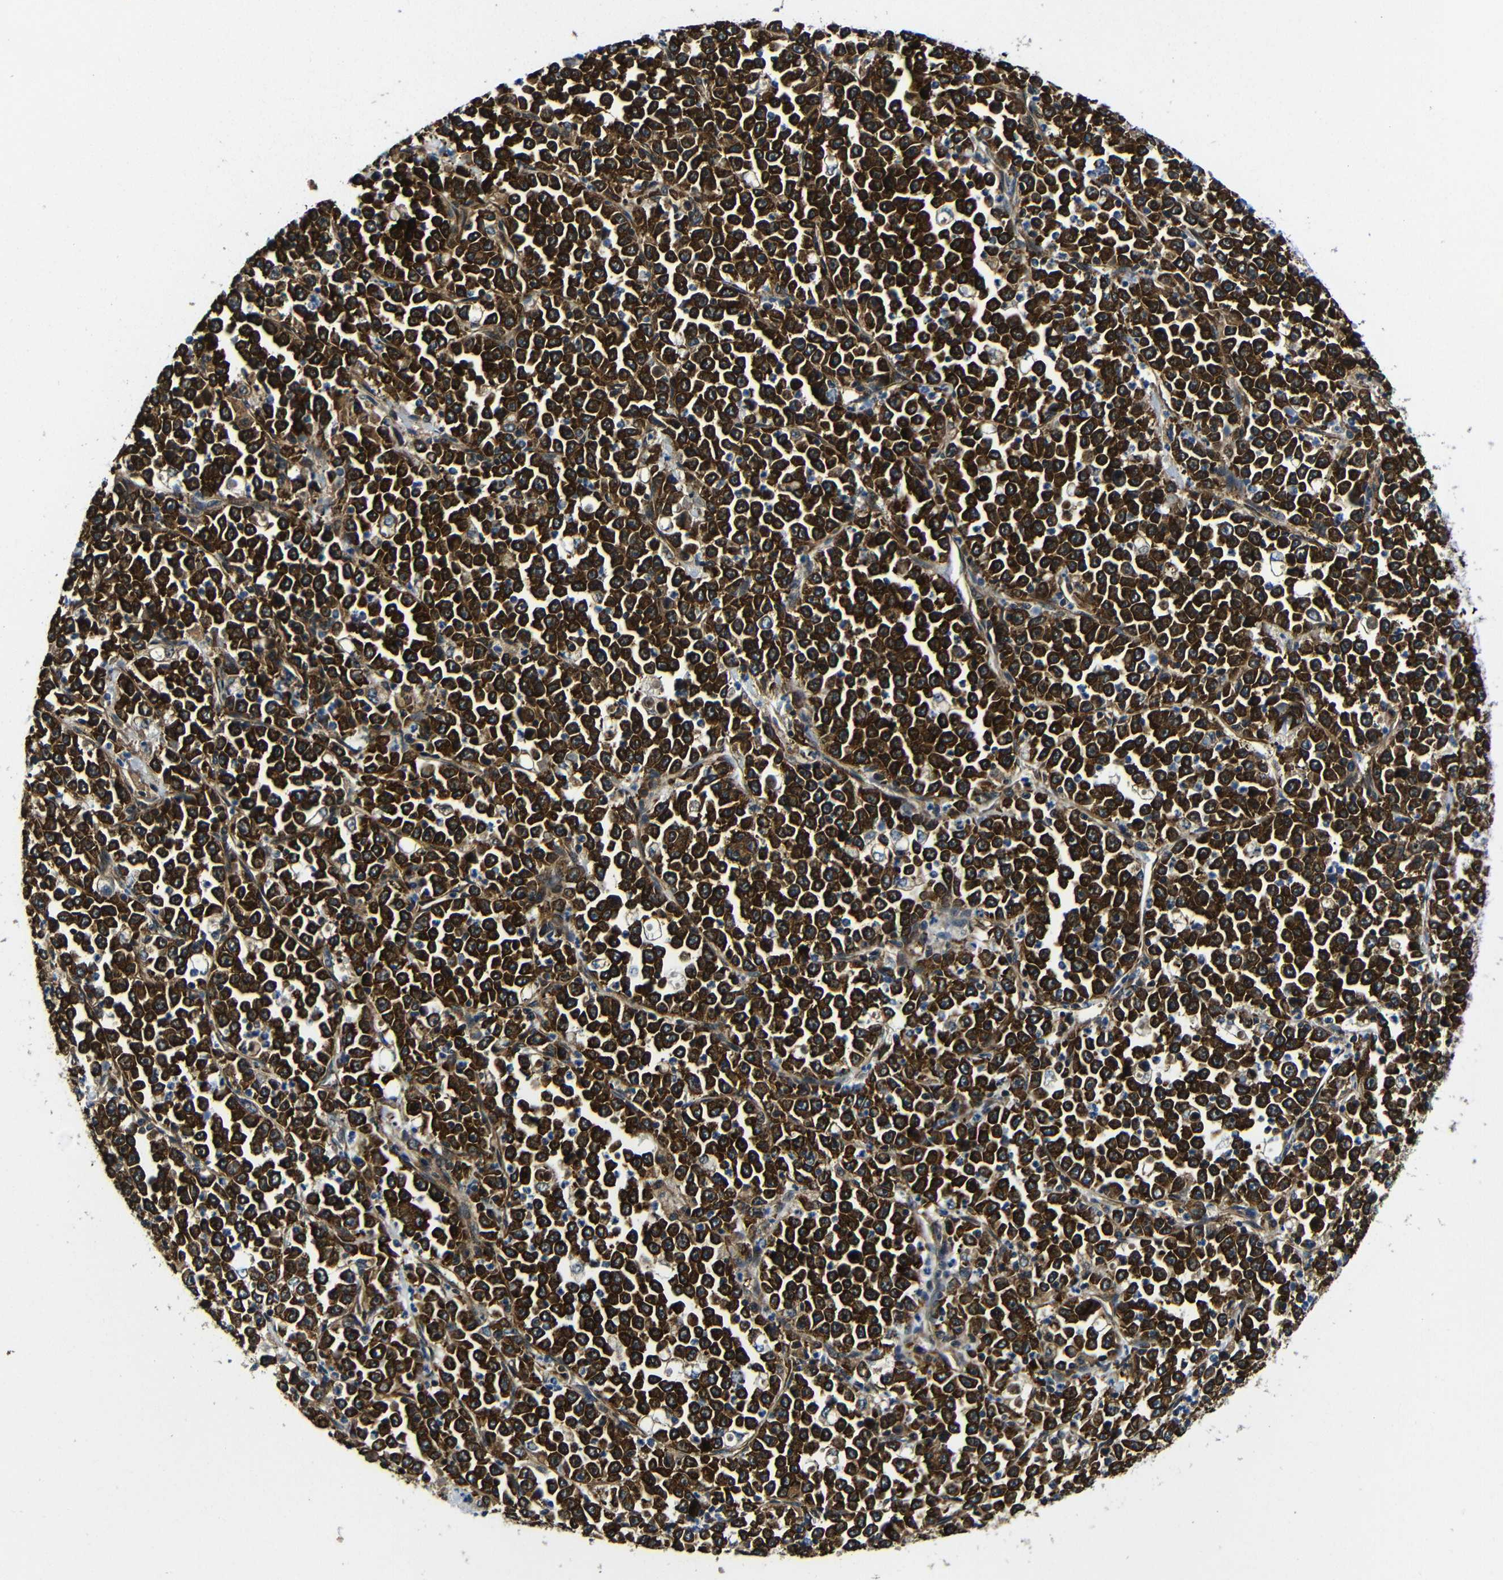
{"staining": {"intensity": "strong", "quantity": ">75%", "location": "cytoplasmic/membranous"}, "tissue": "stomach cancer", "cell_type": "Tumor cells", "image_type": "cancer", "snomed": [{"axis": "morphology", "description": "Normal tissue, NOS"}, {"axis": "morphology", "description": "Adenocarcinoma, NOS"}, {"axis": "topography", "description": "Stomach, upper"}, {"axis": "topography", "description": "Stomach"}], "caption": "Immunohistochemistry of stomach adenocarcinoma reveals high levels of strong cytoplasmic/membranous expression in about >75% of tumor cells.", "gene": "ABCE1", "patient": {"sex": "male", "age": 59}}